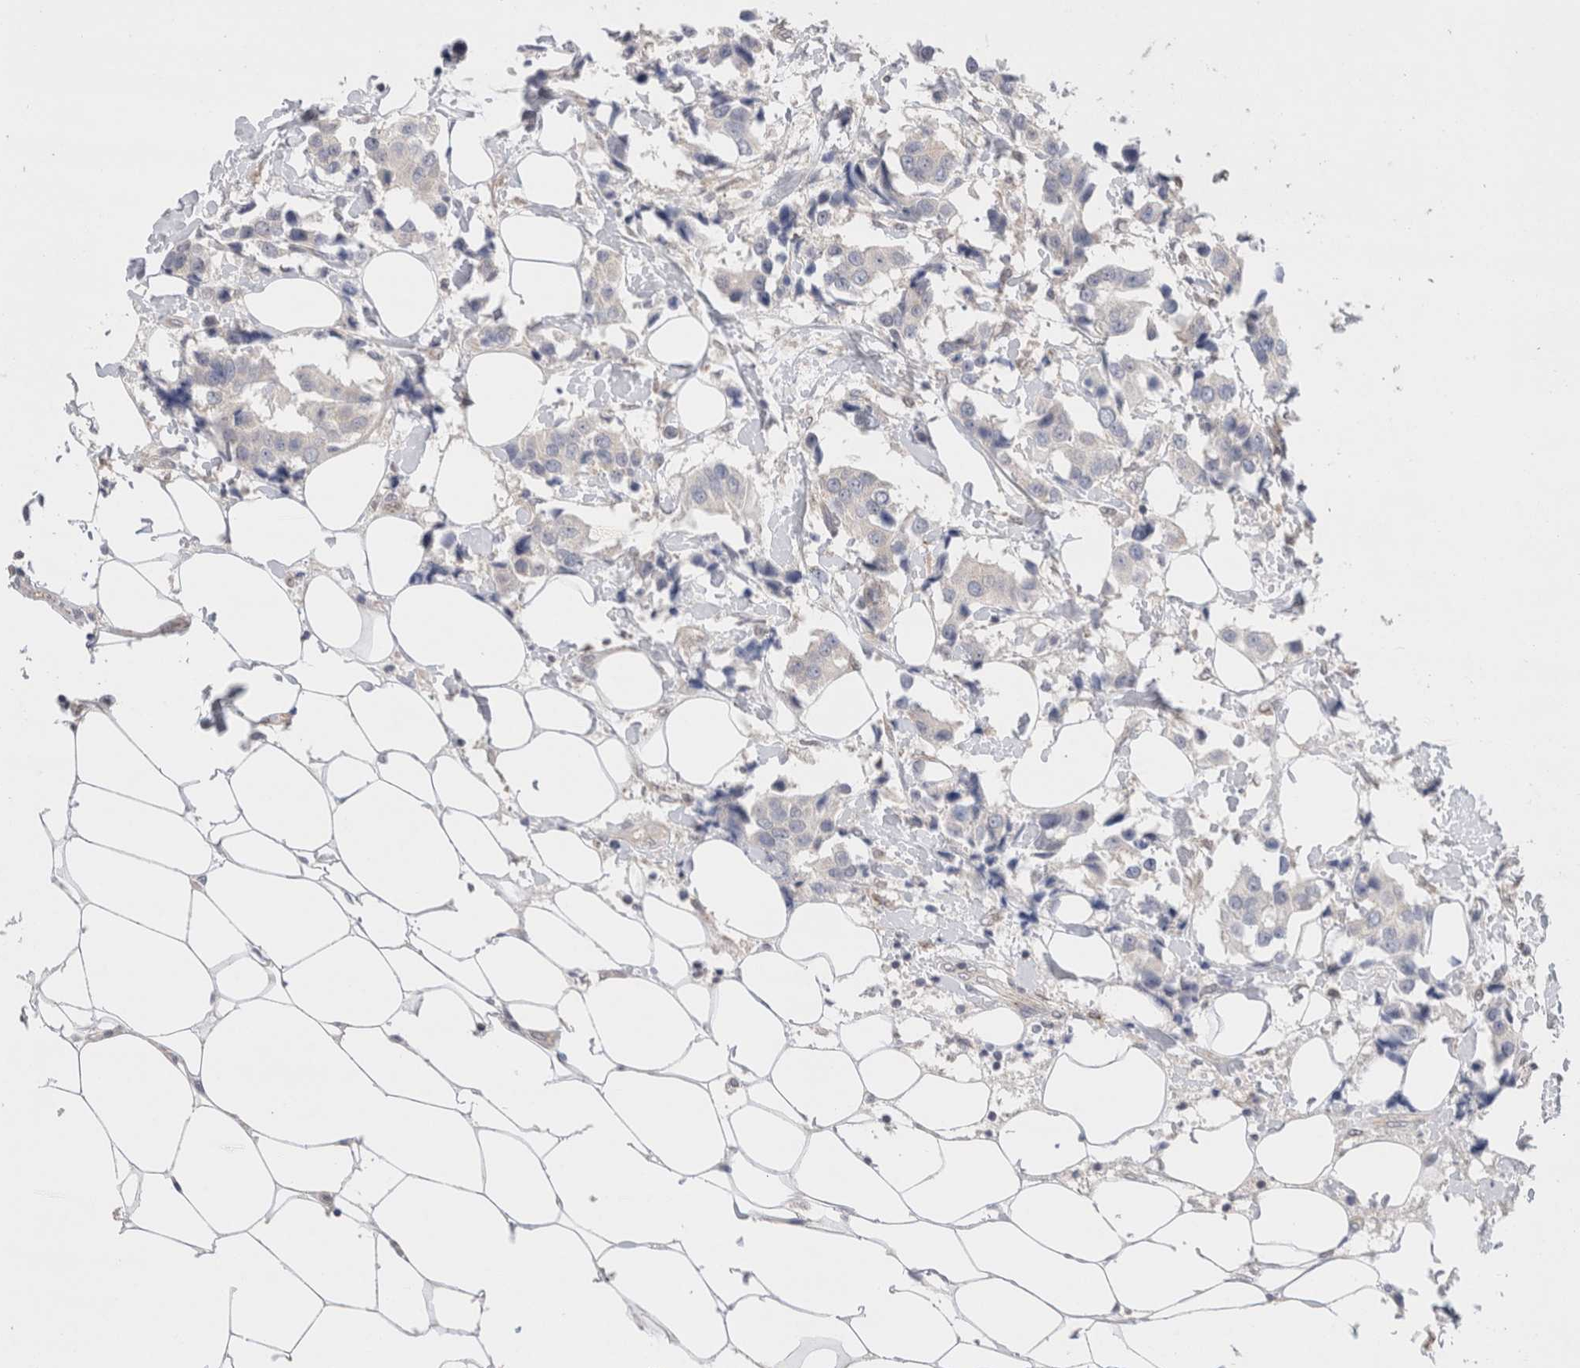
{"staining": {"intensity": "negative", "quantity": "none", "location": "none"}, "tissue": "breast cancer", "cell_type": "Tumor cells", "image_type": "cancer", "snomed": [{"axis": "morphology", "description": "Normal tissue, NOS"}, {"axis": "morphology", "description": "Duct carcinoma"}, {"axis": "topography", "description": "Breast"}], "caption": "The immunohistochemistry histopathology image has no significant positivity in tumor cells of breast infiltrating ductal carcinoma tissue.", "gene": "BICD2", "patient": {"sex": "female", "age": 39}}